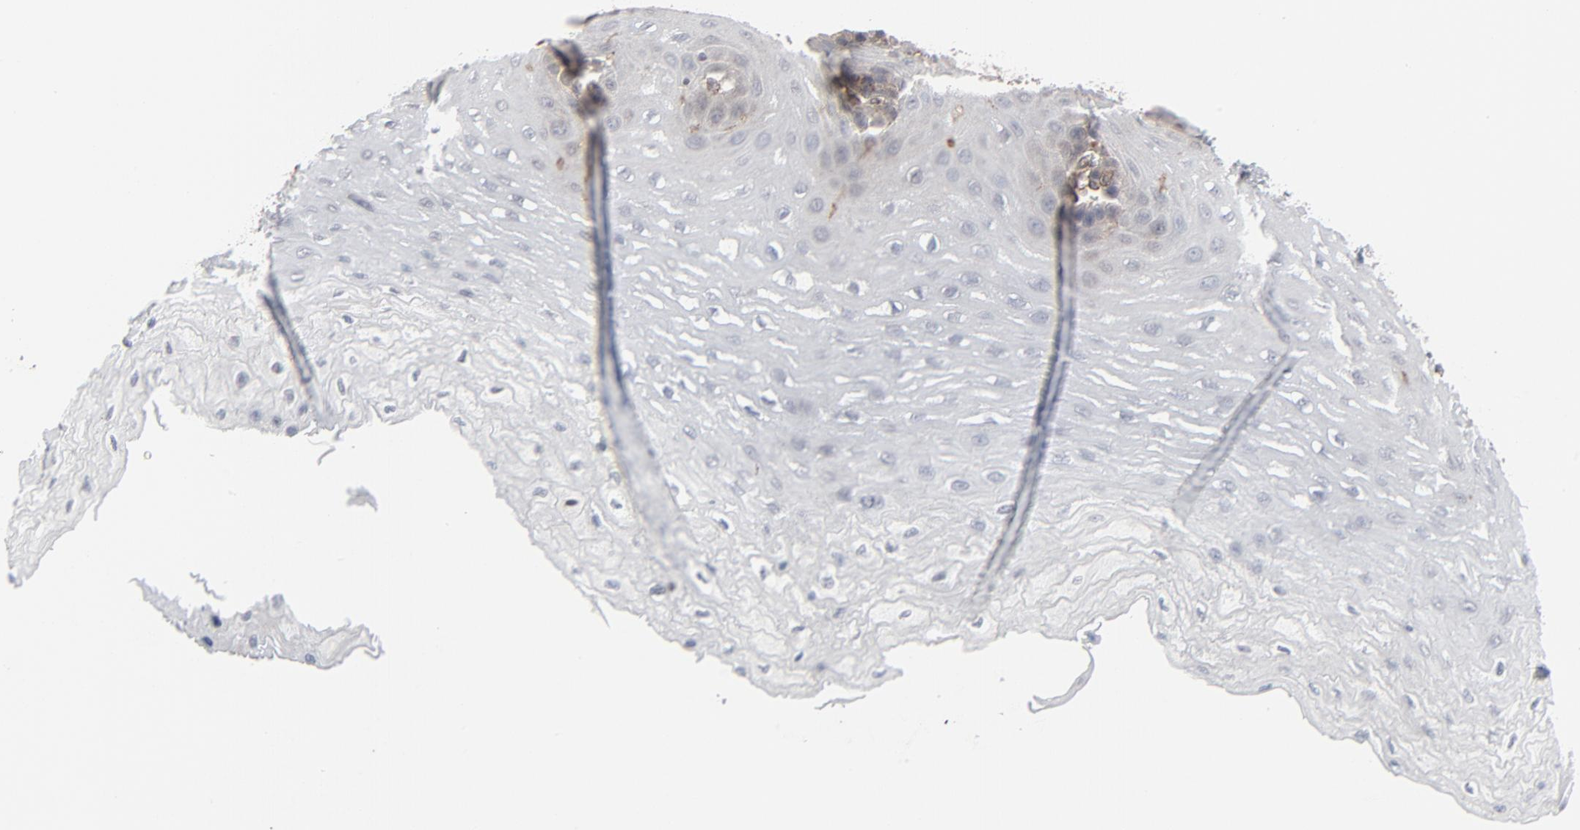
{"staining": {"intensity": "weak", "quantity": "<25%", "location": "cytoplasmic/membranous"}, "tissue": "esophagus", "cell_type": "Squamous epithelial cells", "image_type": "normal", "snomed": [{"axis": "morphology", "description": "Normal tissue, NOS"}, {"axis": "topography", "description": "Esophagus"}], "caption": "Esophagus was stained to show a protein in brown. There is no significant expression in squamous epithelial cells. Brightfield microscopy of immunohistochemistry (IHC) stained with DAB (brown) and hematoxylin (blue), captured at high magnification.", "gene": "CTNND1", "patient": {"sex": "female", "age": 72}}